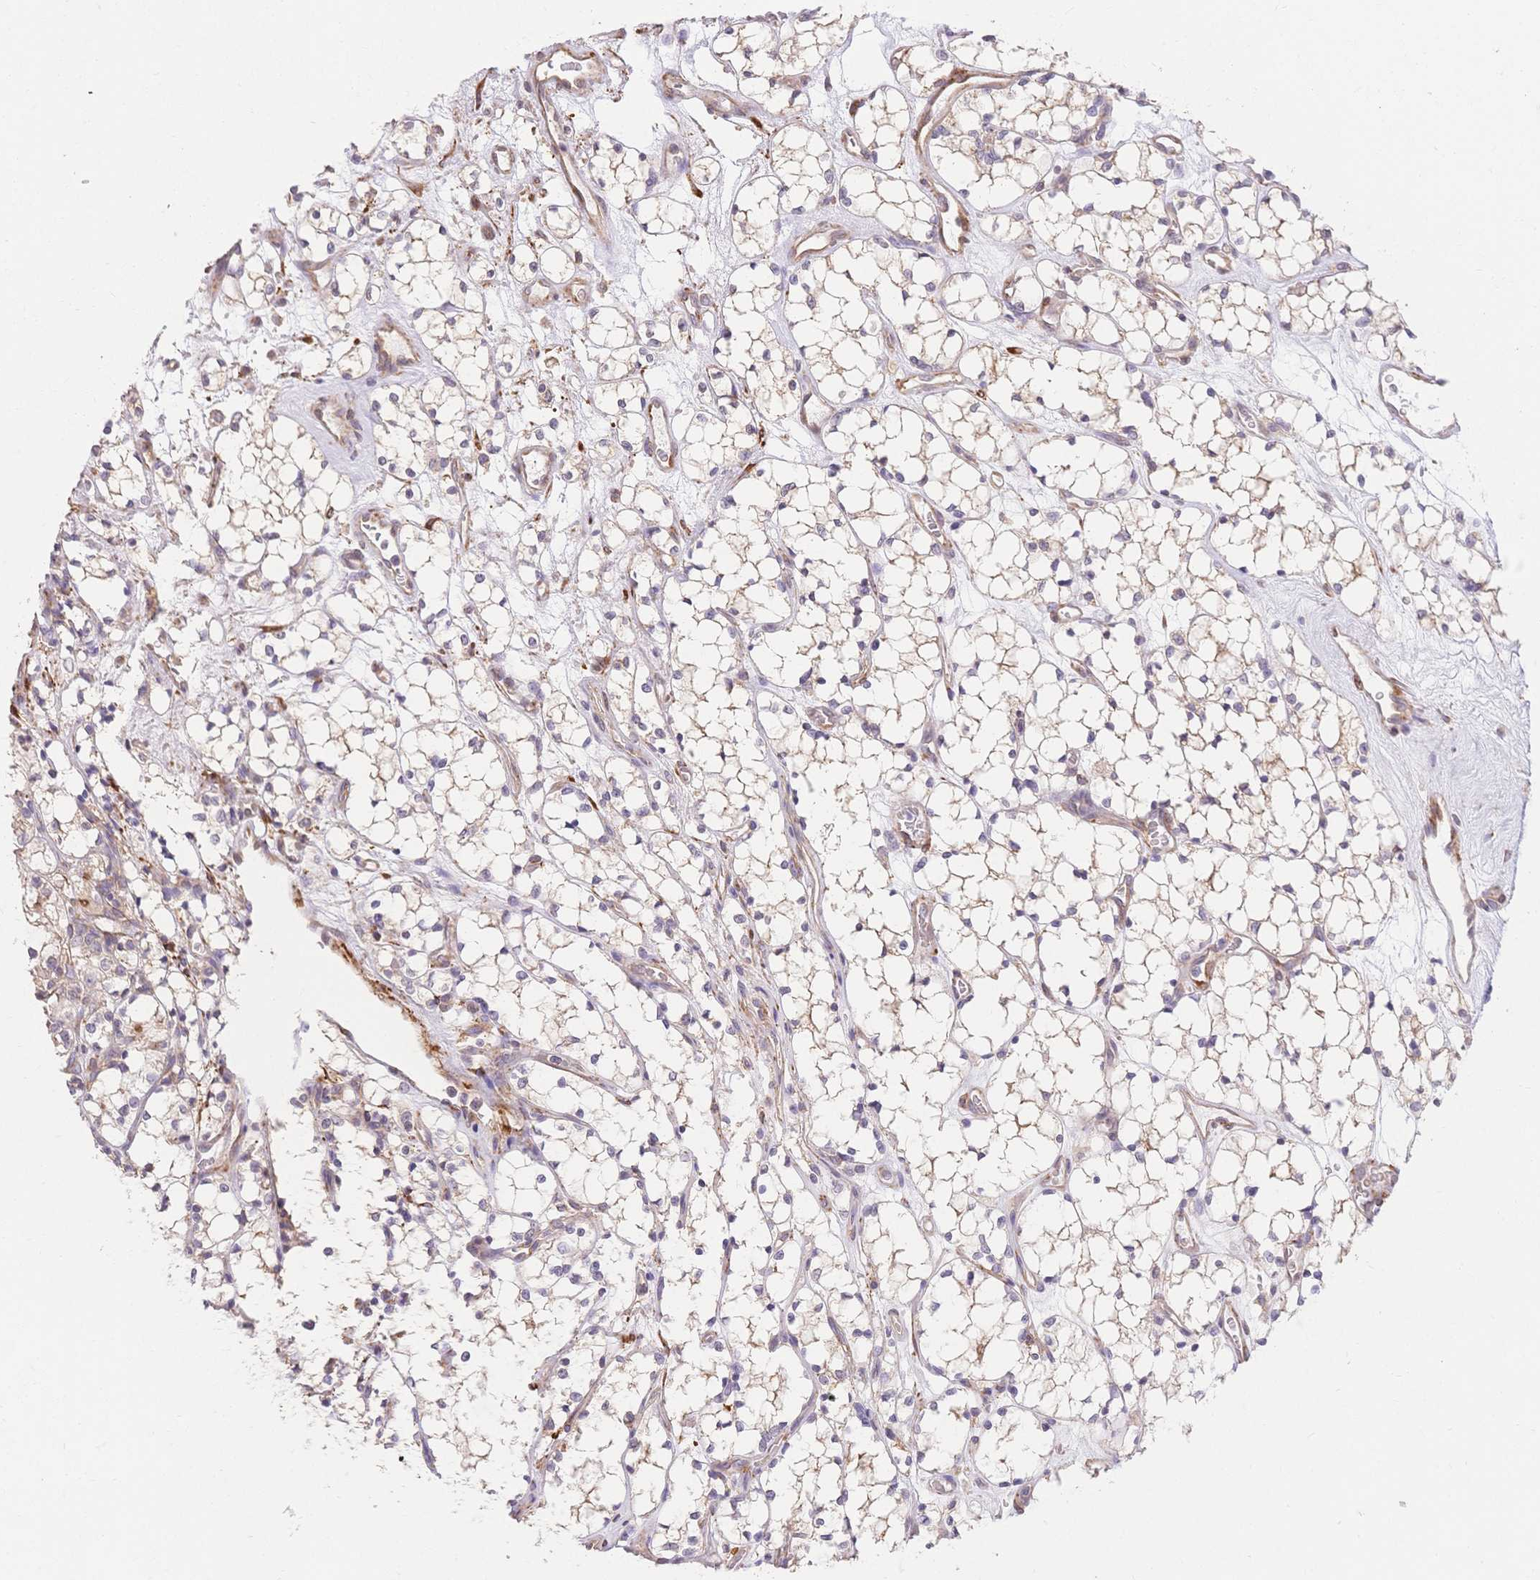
{"staining": {"intensity": "negative", "quantity": "none", "location": "none"}, "tissue": "renal cancer", "cell_type": "Tumor cells", "image_type": "cancer", "snomed": [{"axis": "morphology", "description": "Adenocarcinoma, NOS"}, {"axis": "topography", "description": "Kidney"}], "caption": "A high-resolution micrograph shows immunohistochemistry (IHC) staining of renal cancer (adenocarcinoma), which reveals no significant positivity in tumor cells.", "gene": "HS3ST5", "patient": {"sex": "female", "age": 69}}